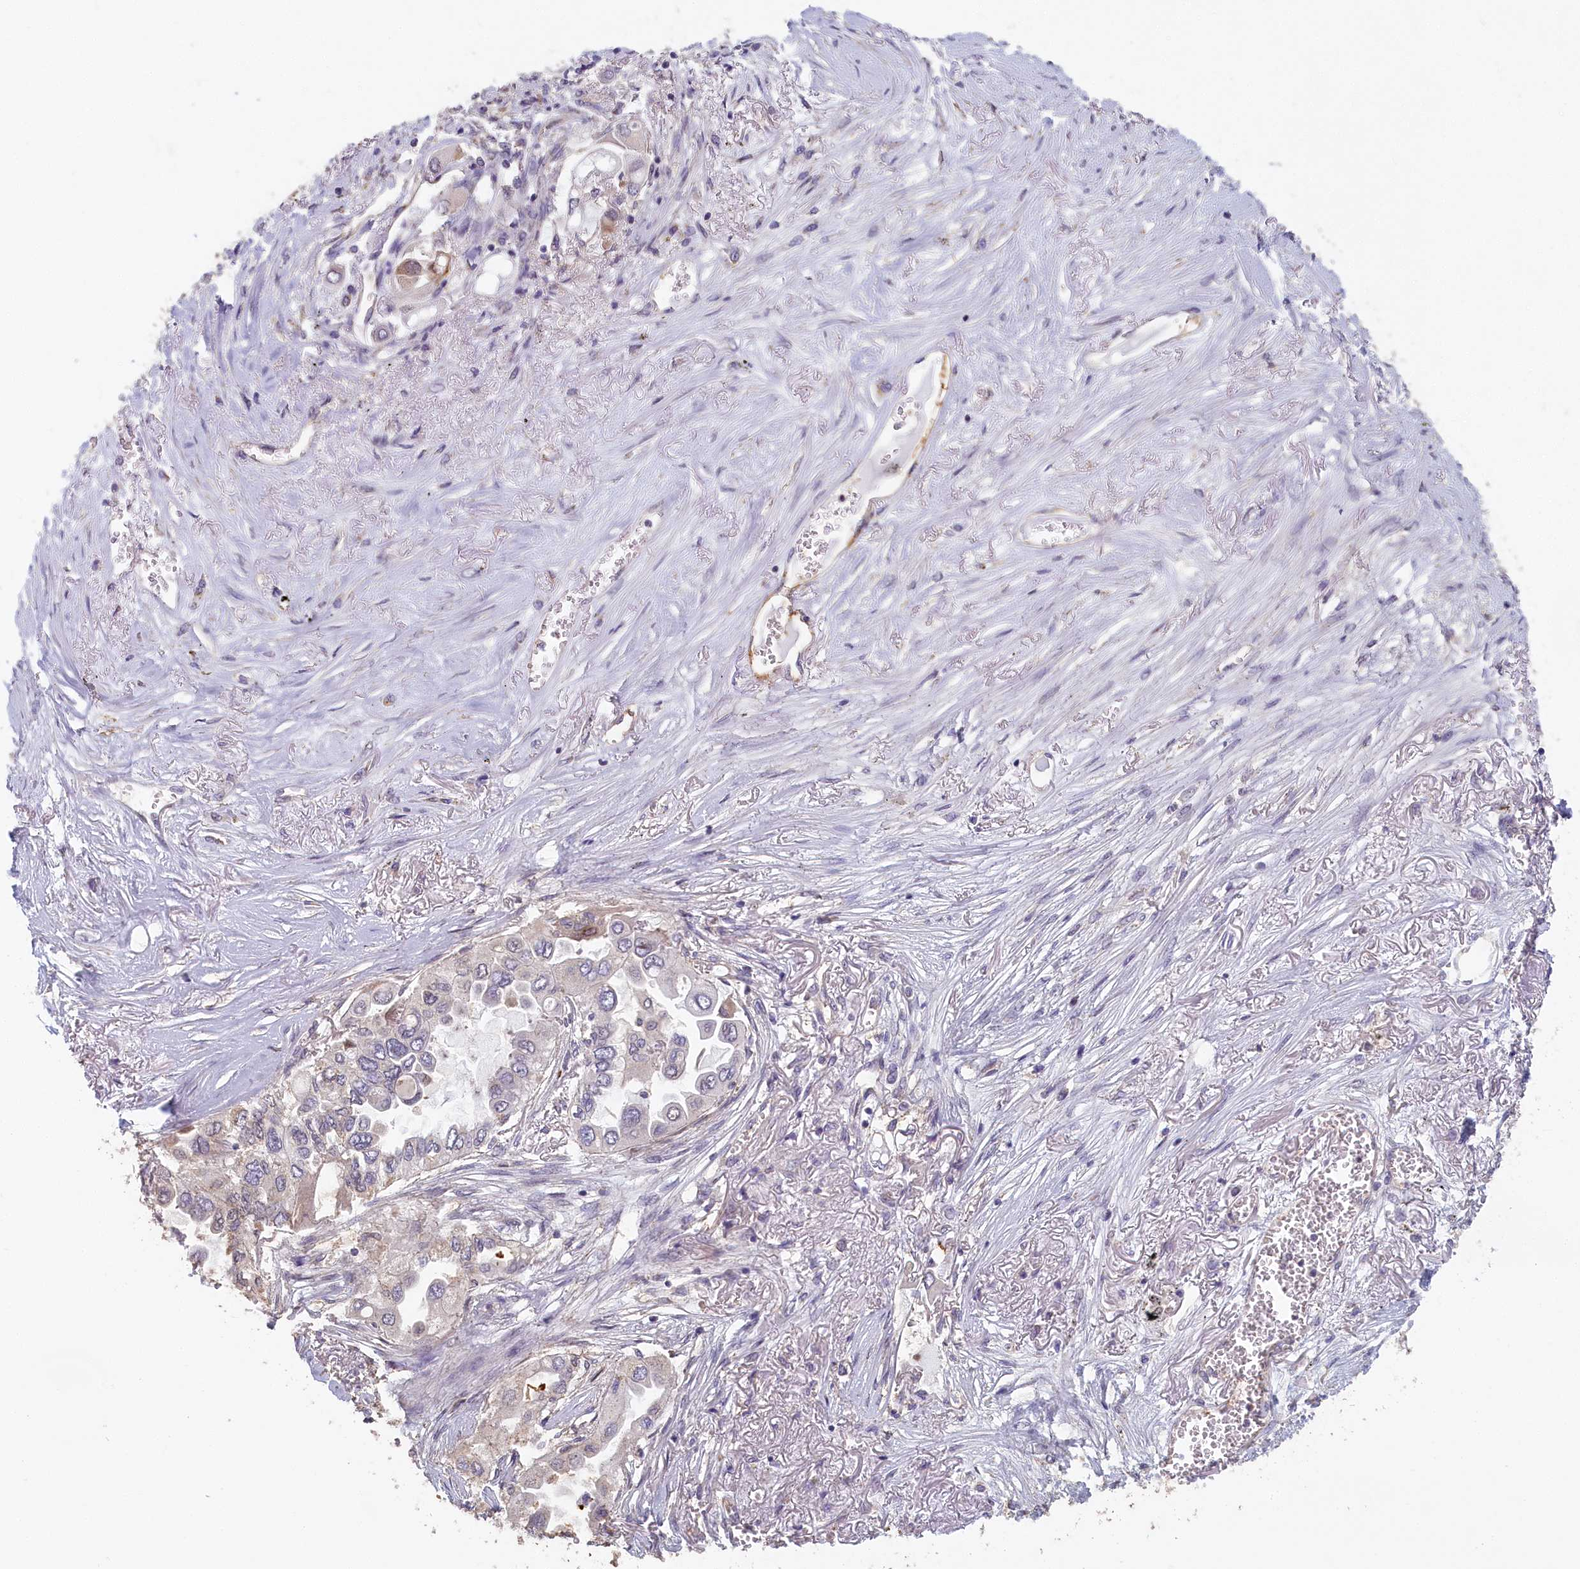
{"staining": {"intensity": "negative", "quantity": "none", "location": "none"}, "tissue": "lung cancer", "cell_type": "Tumor cells", "image_type": "cancer", "snomed": [{"axis": "morphology", "description": "Adenocarcinoma, NOS"}, {"axis": "topography", "description": "Lung"}], "caption": "IHC of human lung adenocarcinoma shows no staining in tumor cells.", "gene": "STX16", "patient": {"sex": "female", "age": 76}}